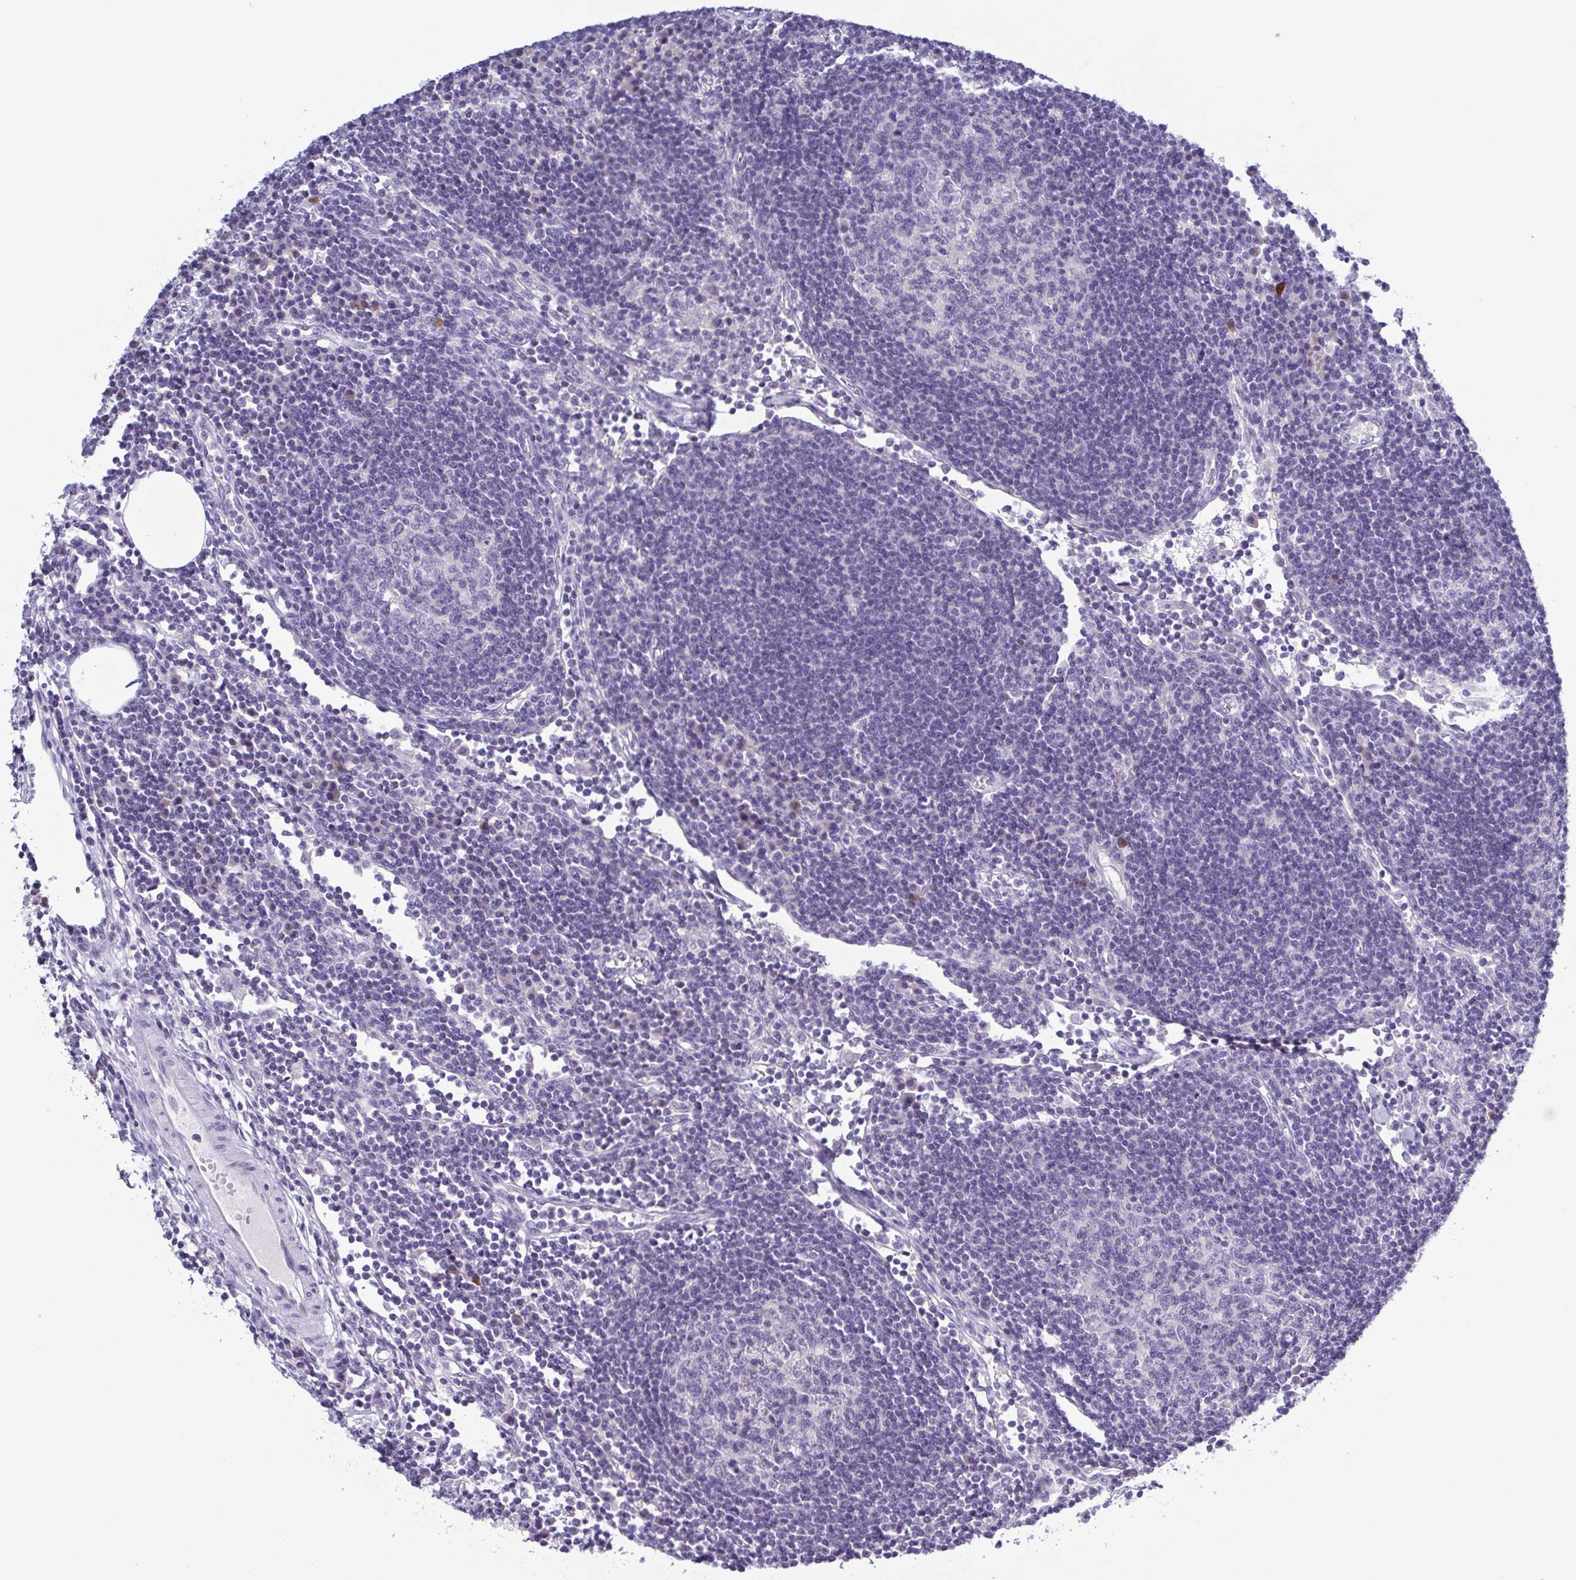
{"staining": {"intensity": "negative", "quantity": "none", "location": "none"}, "tissue": "lymph node", "cell_type": "Germinal center cells", "image_type": "normal", "snomed": [{"axis": "morphology", "description": "Normal tissue, NOS"}, {"axis": "topography", "description": "Lymph node"}], "caption": "High magnification brightfield microscopy of normal lymph node stained with DAB (3,3'-diaminobenzidine) (brown) and counterstained with hematoxylin (blue): germinal center cells show no significant expression. The staining is performed using DAB brown chromogen with nuclei counter-stained in using hematoxylin.", "gene": "INAFM1", "patient": {"sex": "male", "age": 67}}